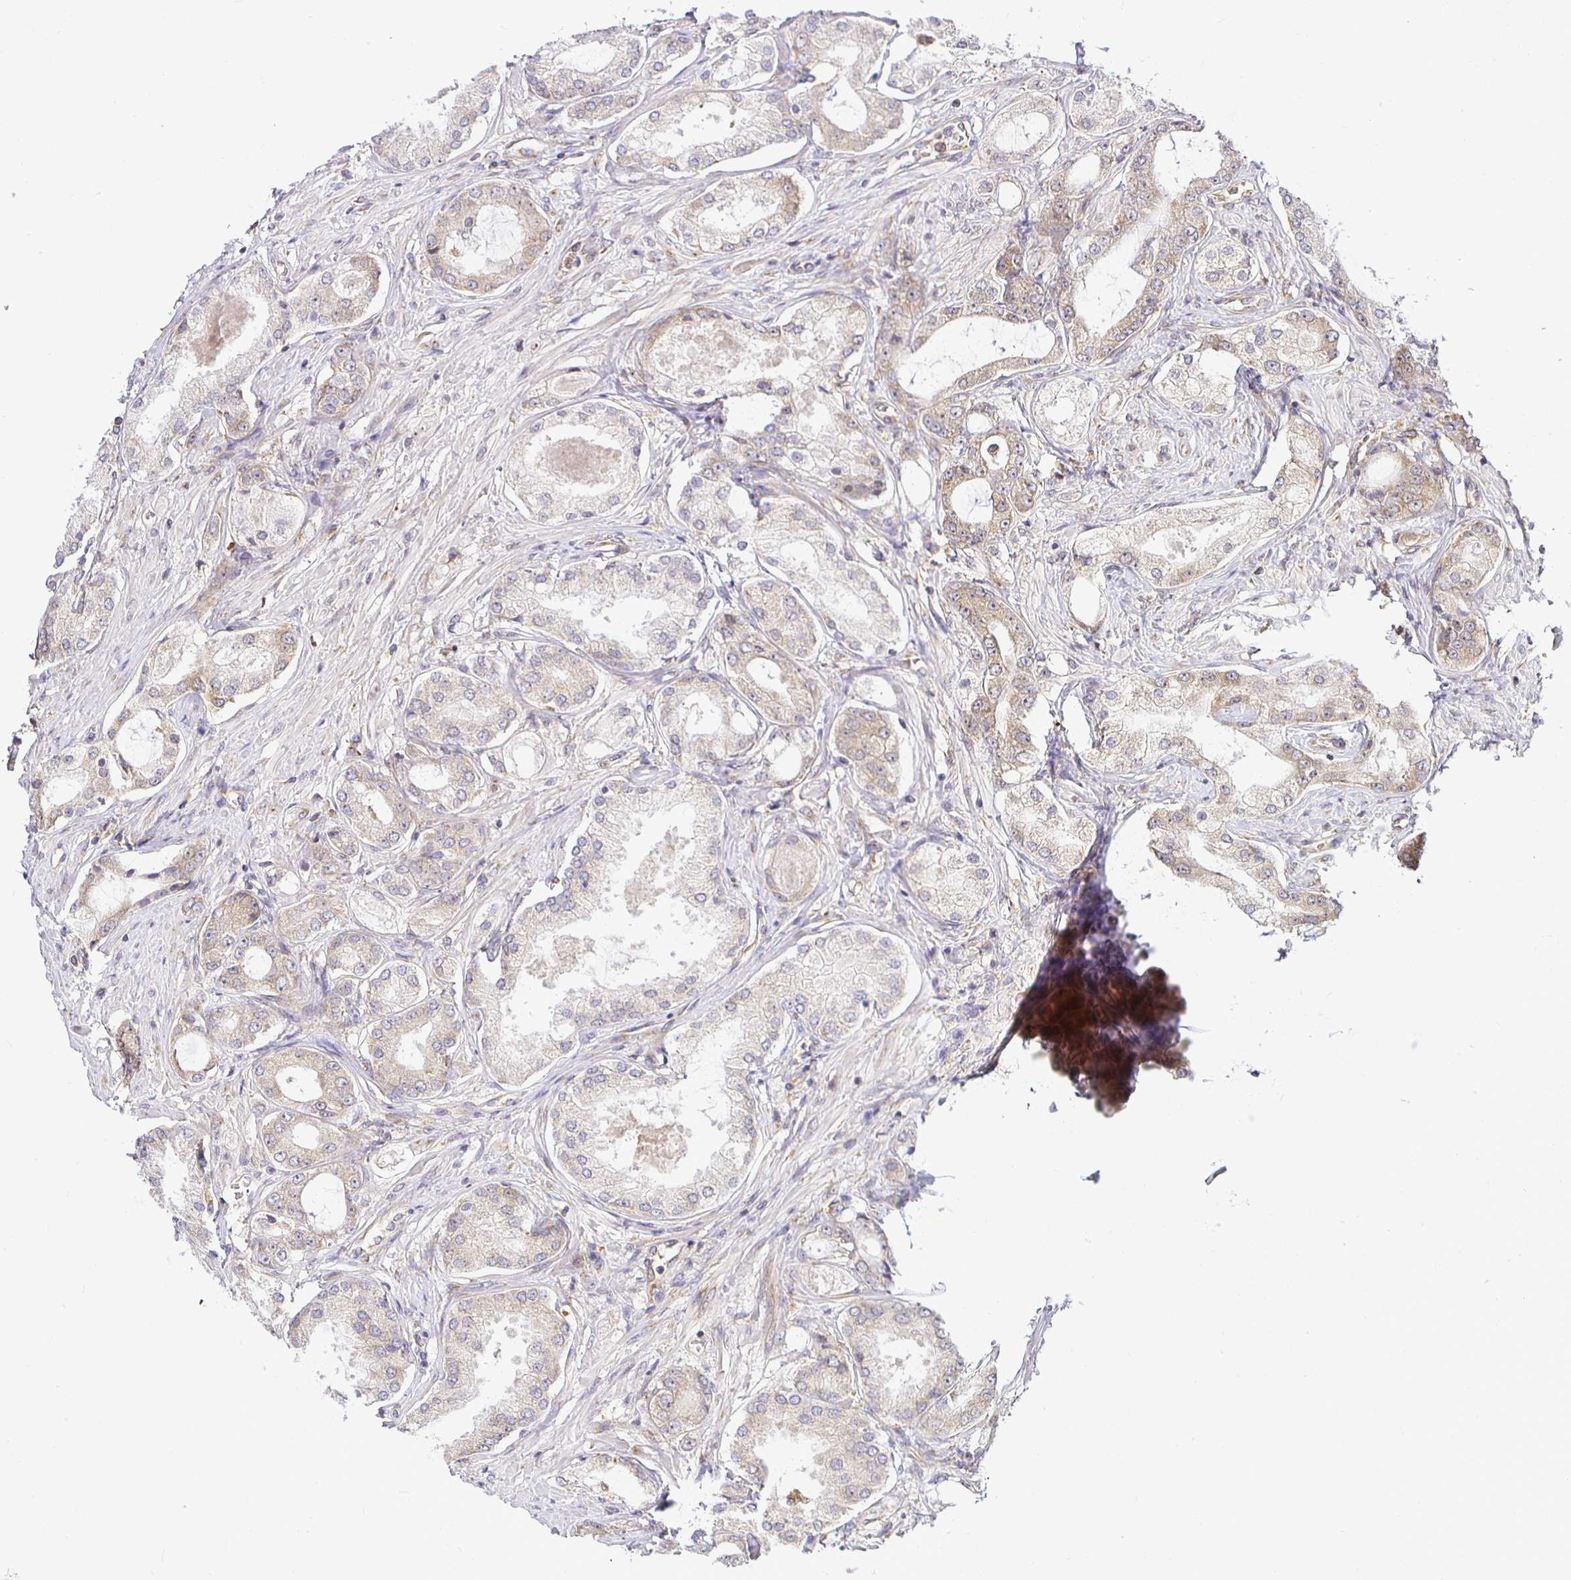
{"staining": {"intensity": "weak", "quantity": "25%-75%", "location": "cytoplasmic/membranous"}, "tissue": "prostate cancer", "cell_type": "Tumor cells", "image_type": "cancer", "snomed": [{"axis": "morphology", "description": "Adenocarcinoma, Low grade"}, {"axis": "topography", "description": "Prostate"}], "caption": "About 25%-75% of tumor cells in human adenocarcinoma (low-grade) (prostate) exhibit weak cytoplasmic/membranous protein positivity as visualized by brown immunohistochemical staining.", "gene": "IRAK1", "patient": {"sex": "male", "age": 68}}